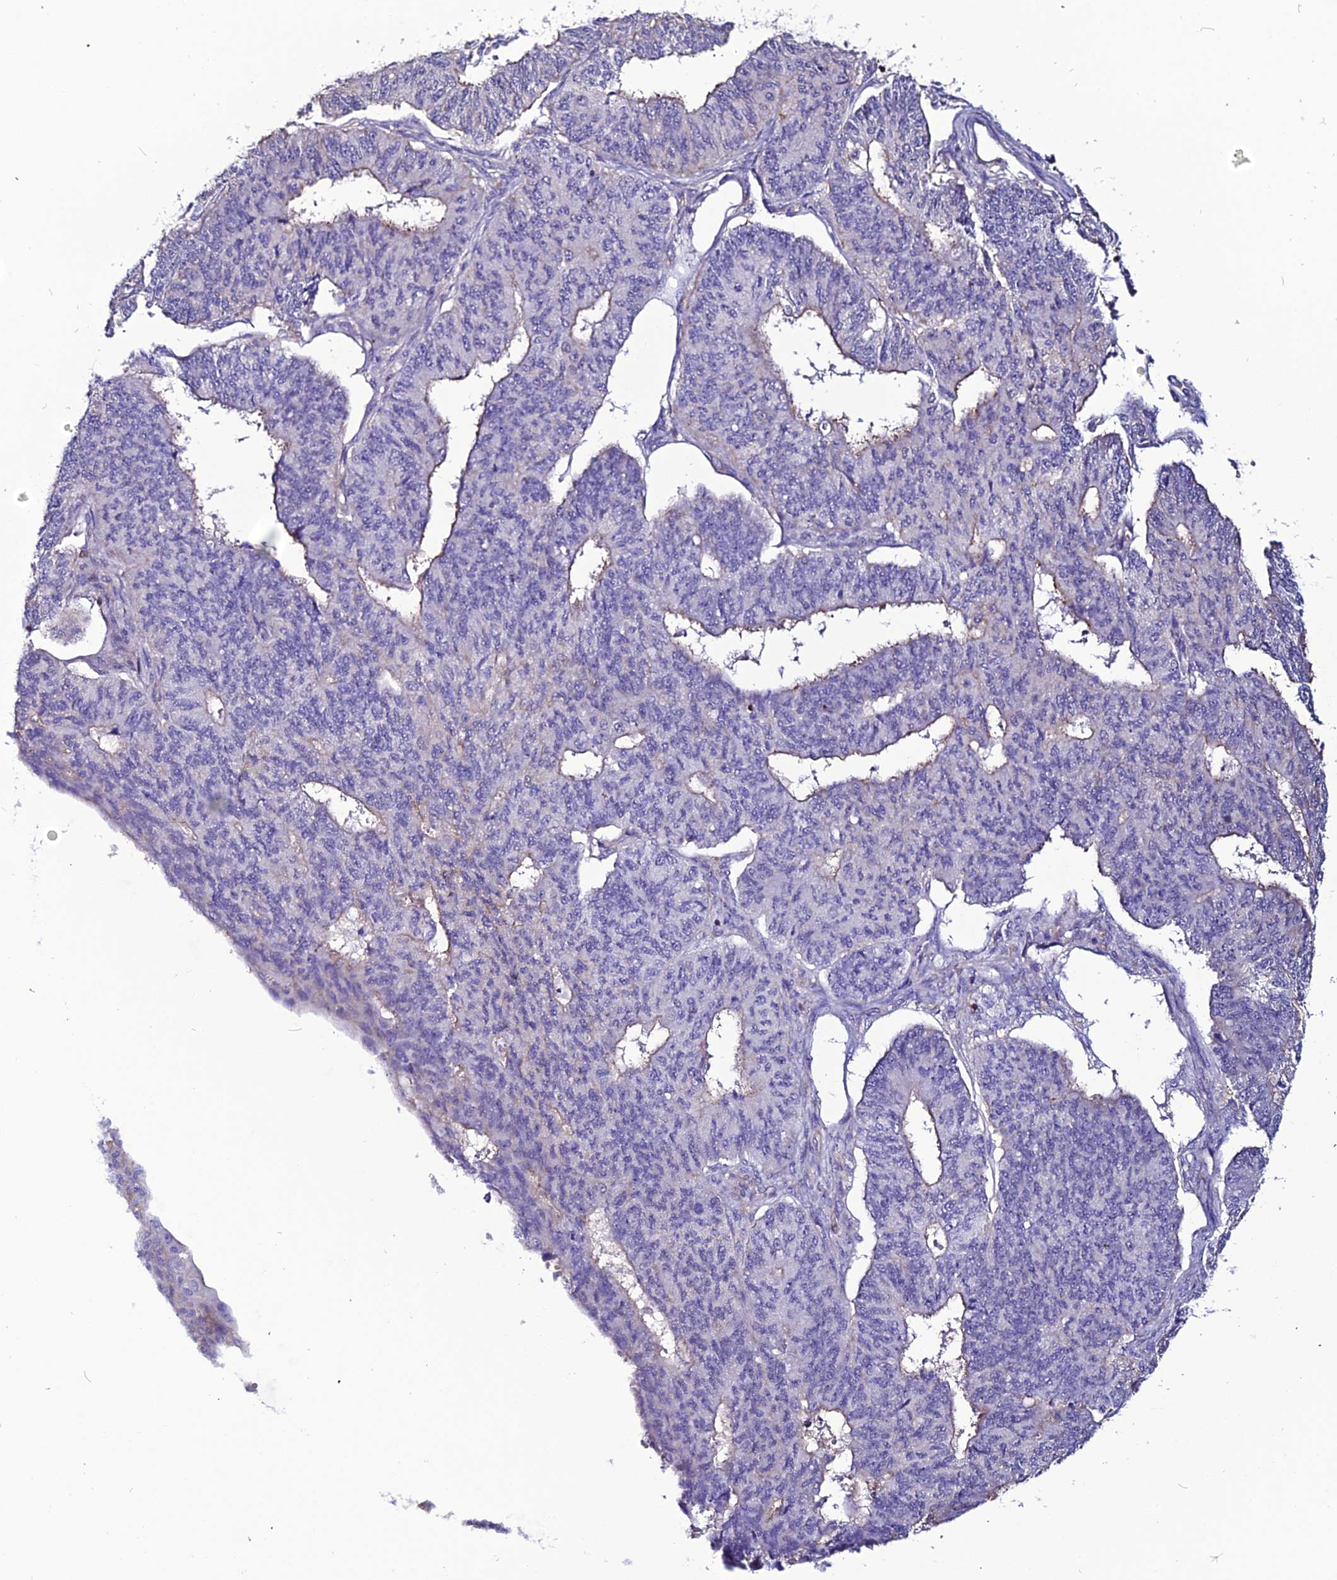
{"staining": {"intensity": "negative", "quantity": "none", "location": "none"}, "tissue": "endometrial cancer", "cell_type": "Tumor cells", "image_type": "cancer", "snomed": [{"axis": "morphology", "description": "Adenocarcinoma, NOS"}, {"axis": "topography", "description": "Endometrium"}], "caption": "High power microscopy histopathology image of an IHC image of adenocarcinoma (endometrial), revealing no significant expression in tumor cells. (Brightfield microscopy of DAB (3,3'-diaminobenzidine) immunohistochemistry (IHC) at high magnification).", "gene": "USP17L15", "patient": {"sex": "female", "age": 32}}